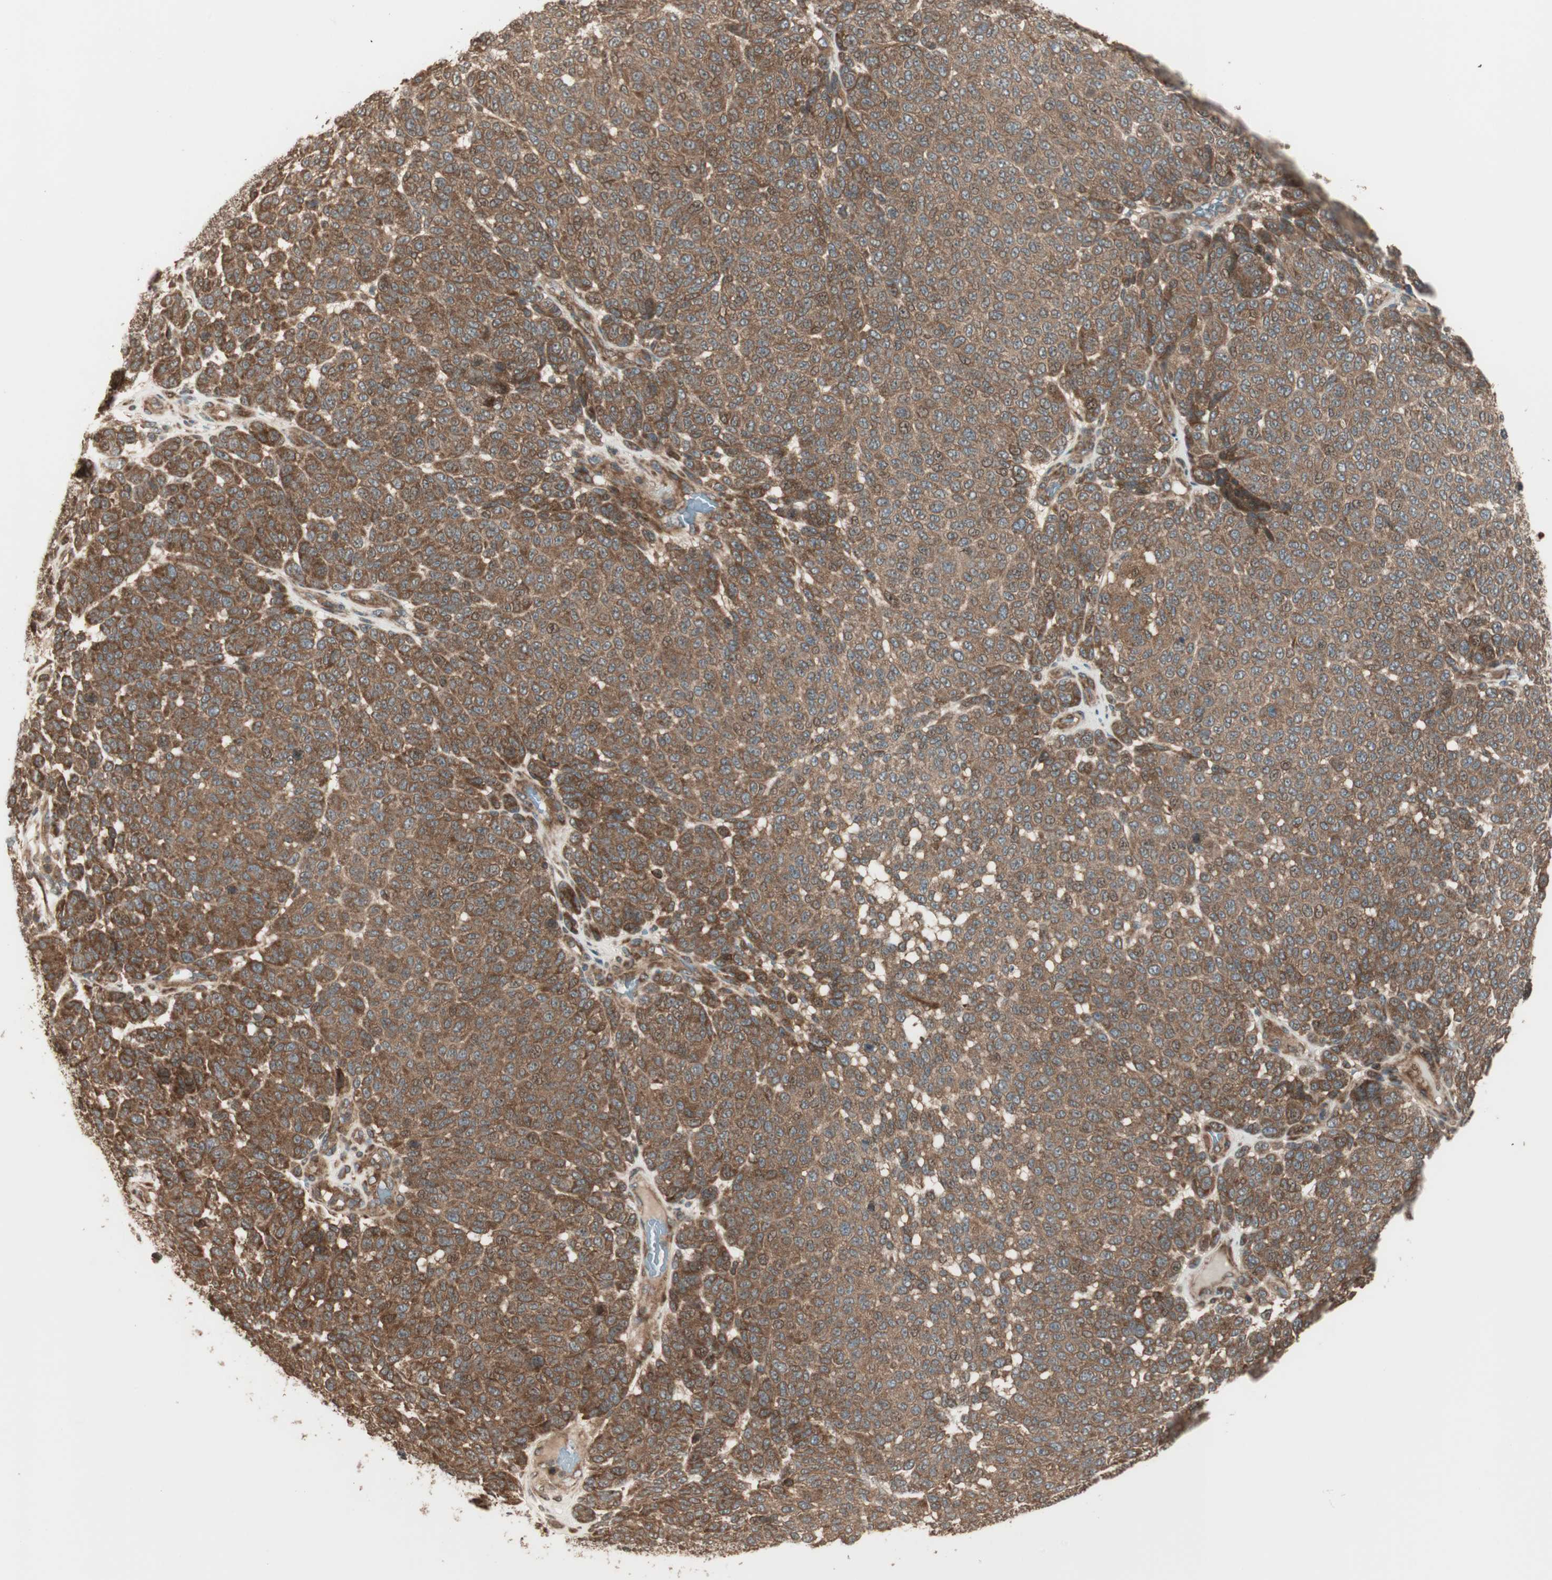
{"staining": {"intensity": "strong", "quantity": ">75%", "location": "cytoplasmic/membranous"}, "tissue": "melanoma", "cell_type": "Tumor cells", "image_type": "cancer", "snomed": [{"axis": "morphology", "description": "Malignant melanoma, NOS"}, {"axis": "topography", "description": "Skin"}], "caption": "An immunohistochemistry (IHC) image of tumor tissue is shown. Protein staining in brown labels strong cytoplasmic/membranous positivity in melanoma within tumor cells. (DAB = brown stain, brightfield microscopy at high magnification).", "gene": "CNOT4", "patient": {"sex": "male", "age": 59}}